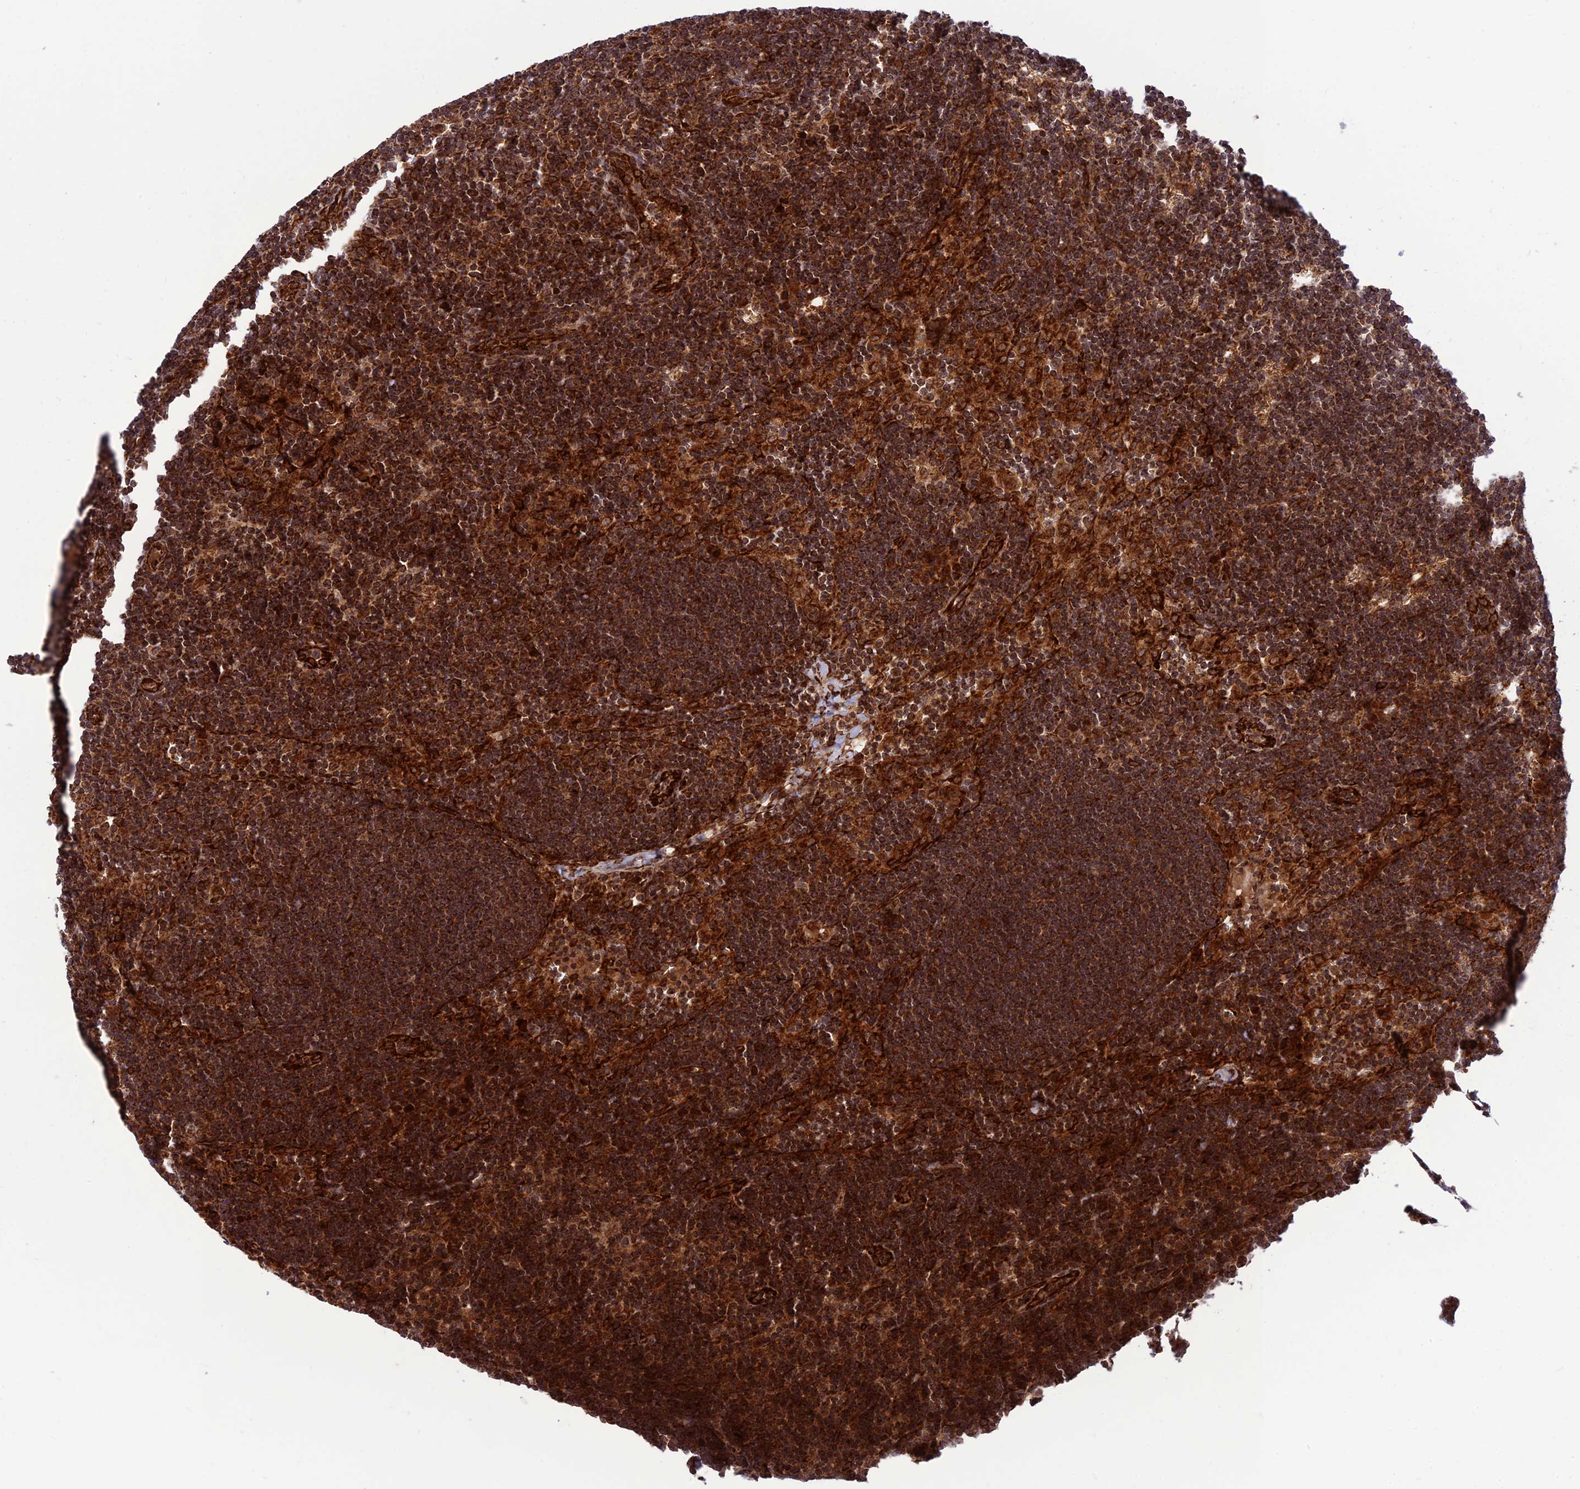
{"staining": {"intensity": "strong", "quantity": ">75%", "location": "cytoplasmic/membranous"}, "tissue": "lymph node", "cell_type": "Germinal center cells", "image_type": "normal", "snomed": [{"axis": "morphology", "description": "Normal tissue, NOS"}, {"axis": "topography", "description": "Lymph node"}], "caption": "Immunohistochemical staining of normal lymph node shows high levels of strong cytoplasmic/membranous positivity in about >75% of germinal center cells.", "gene": "CRTAP", "patient": {"sex": "male", "age": 24}}